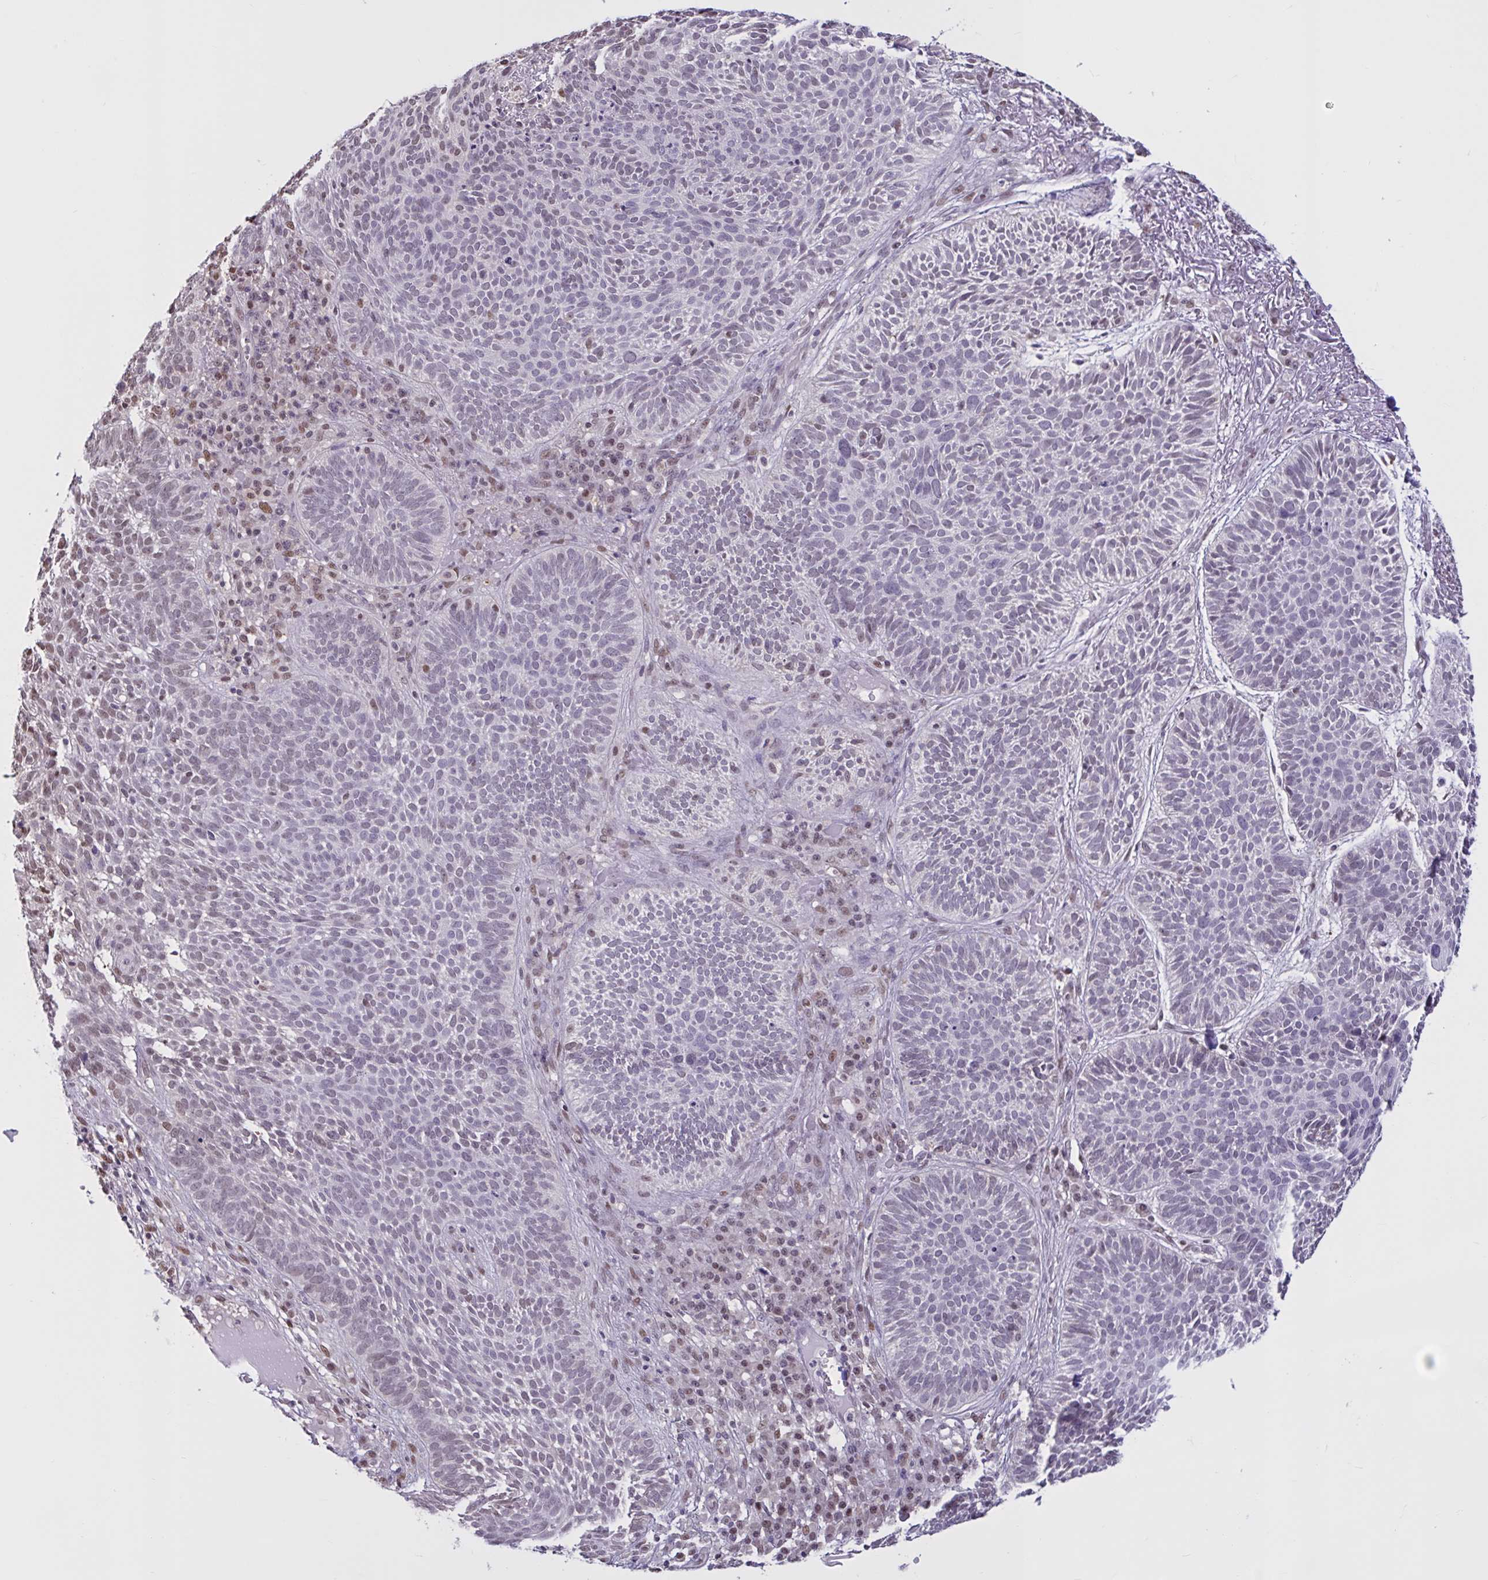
{"staining": {"intensity": "negative", "quantity": "none", "location": "none"}, "tissue": "skin cancer", "cell_type": "Tumor cells", "image_type": "cancer", "snomed": [{"axis": "morphology", "description": "Basal cell carcinoma"}, {"axis": "topography", "description": "Skin"}, {"axis": "topography", "description": "Skin of face"}], "caption": "Image shows no significant protein positivity in tumor cells of basal cell carcinoma (skin). (DAB (3,3'-diaminobenzidine) immunohistochemistry with hematoxylin counter stain).", "gene": "RBL1", "patient": {"sex": "female", "age": 82}}